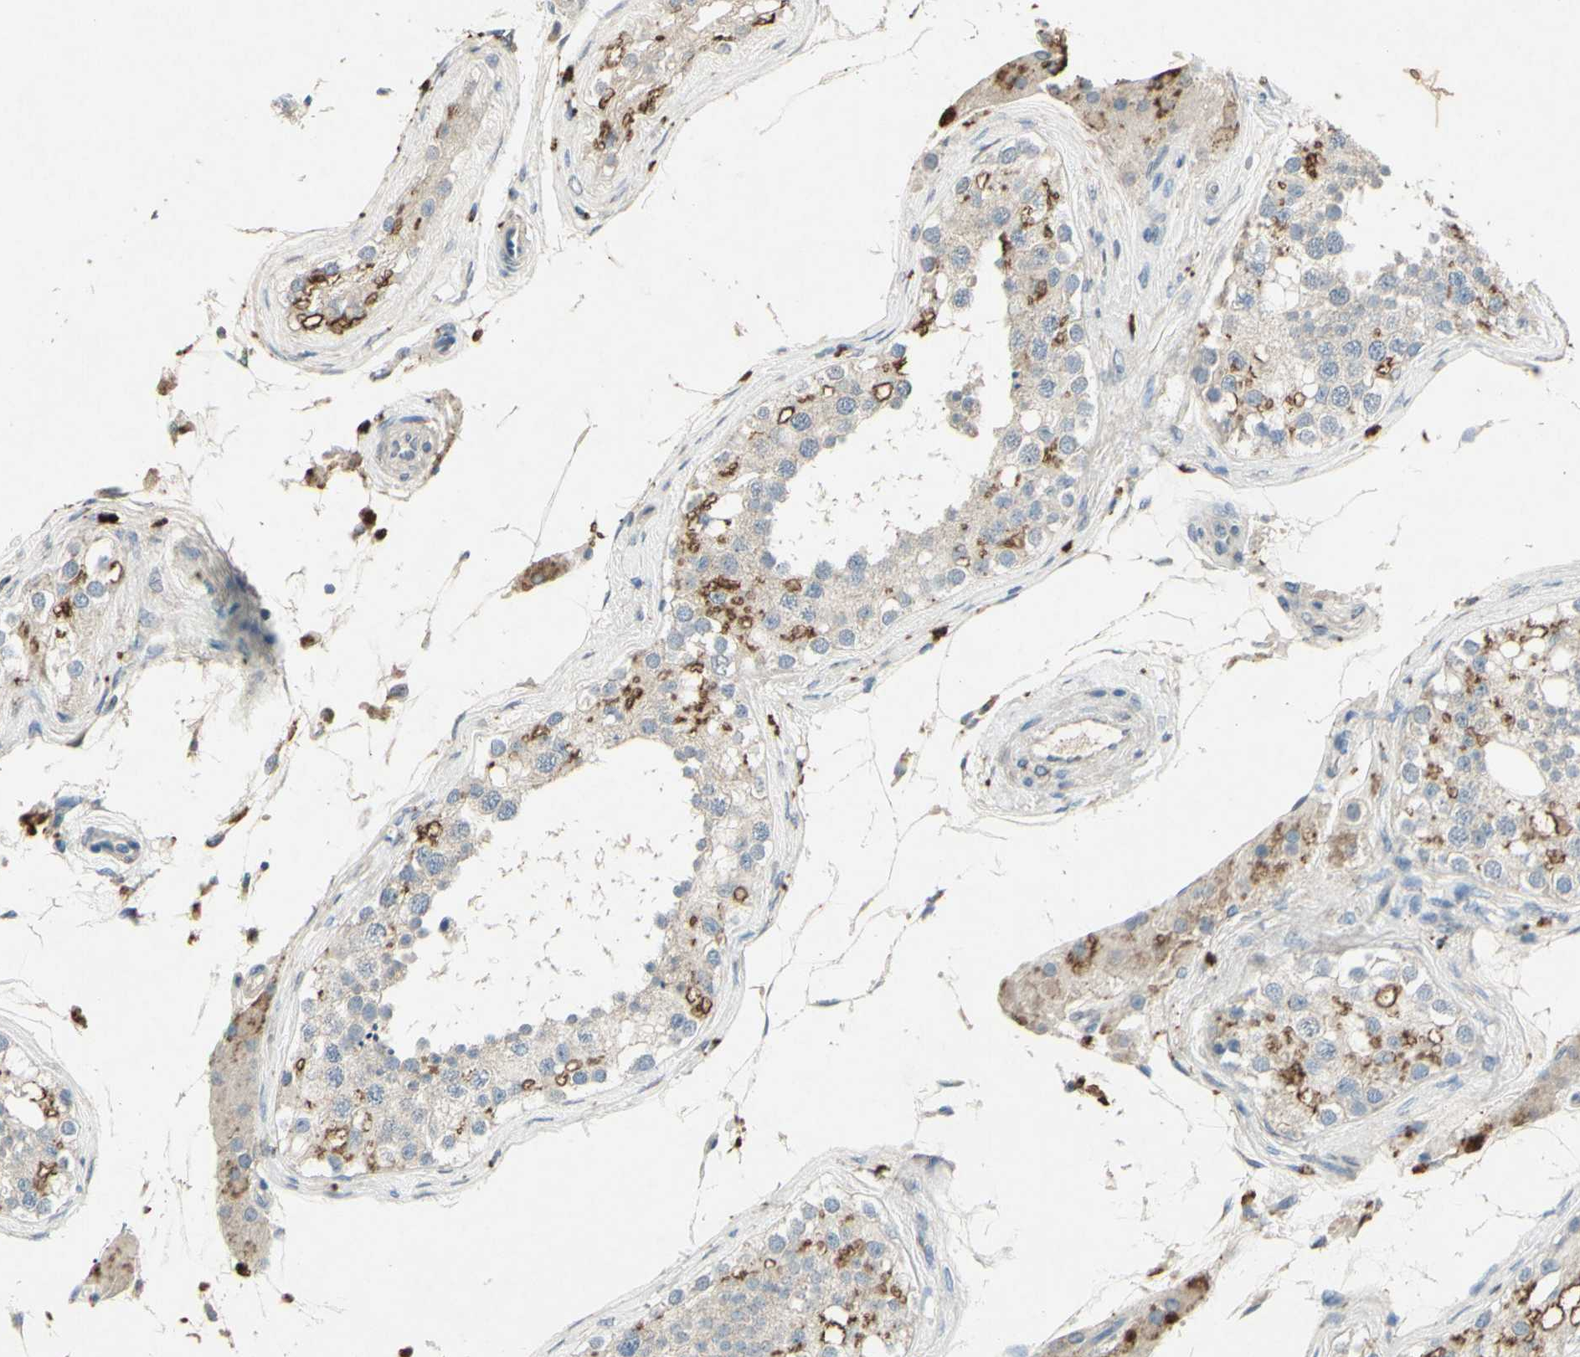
{"staining": {"intensity": "weak", "quantity": "<25%", "location": "cytoplasmic/membranous"}, "tissue": "testis", "cell_type": "Cells in seminiferous ducts", "image_type": "normal", "snomed": [{"axis": "morphology", "description": "Normal tissue, NOS"}, {"axis": "topography", "description": "Testis"}], "caption": "Human testis stained for a protein using IHC shows no staining in cells in seminiferous ducts.", "gene": "TIMM21", "patient": {"sex": "male", "age": 68}}